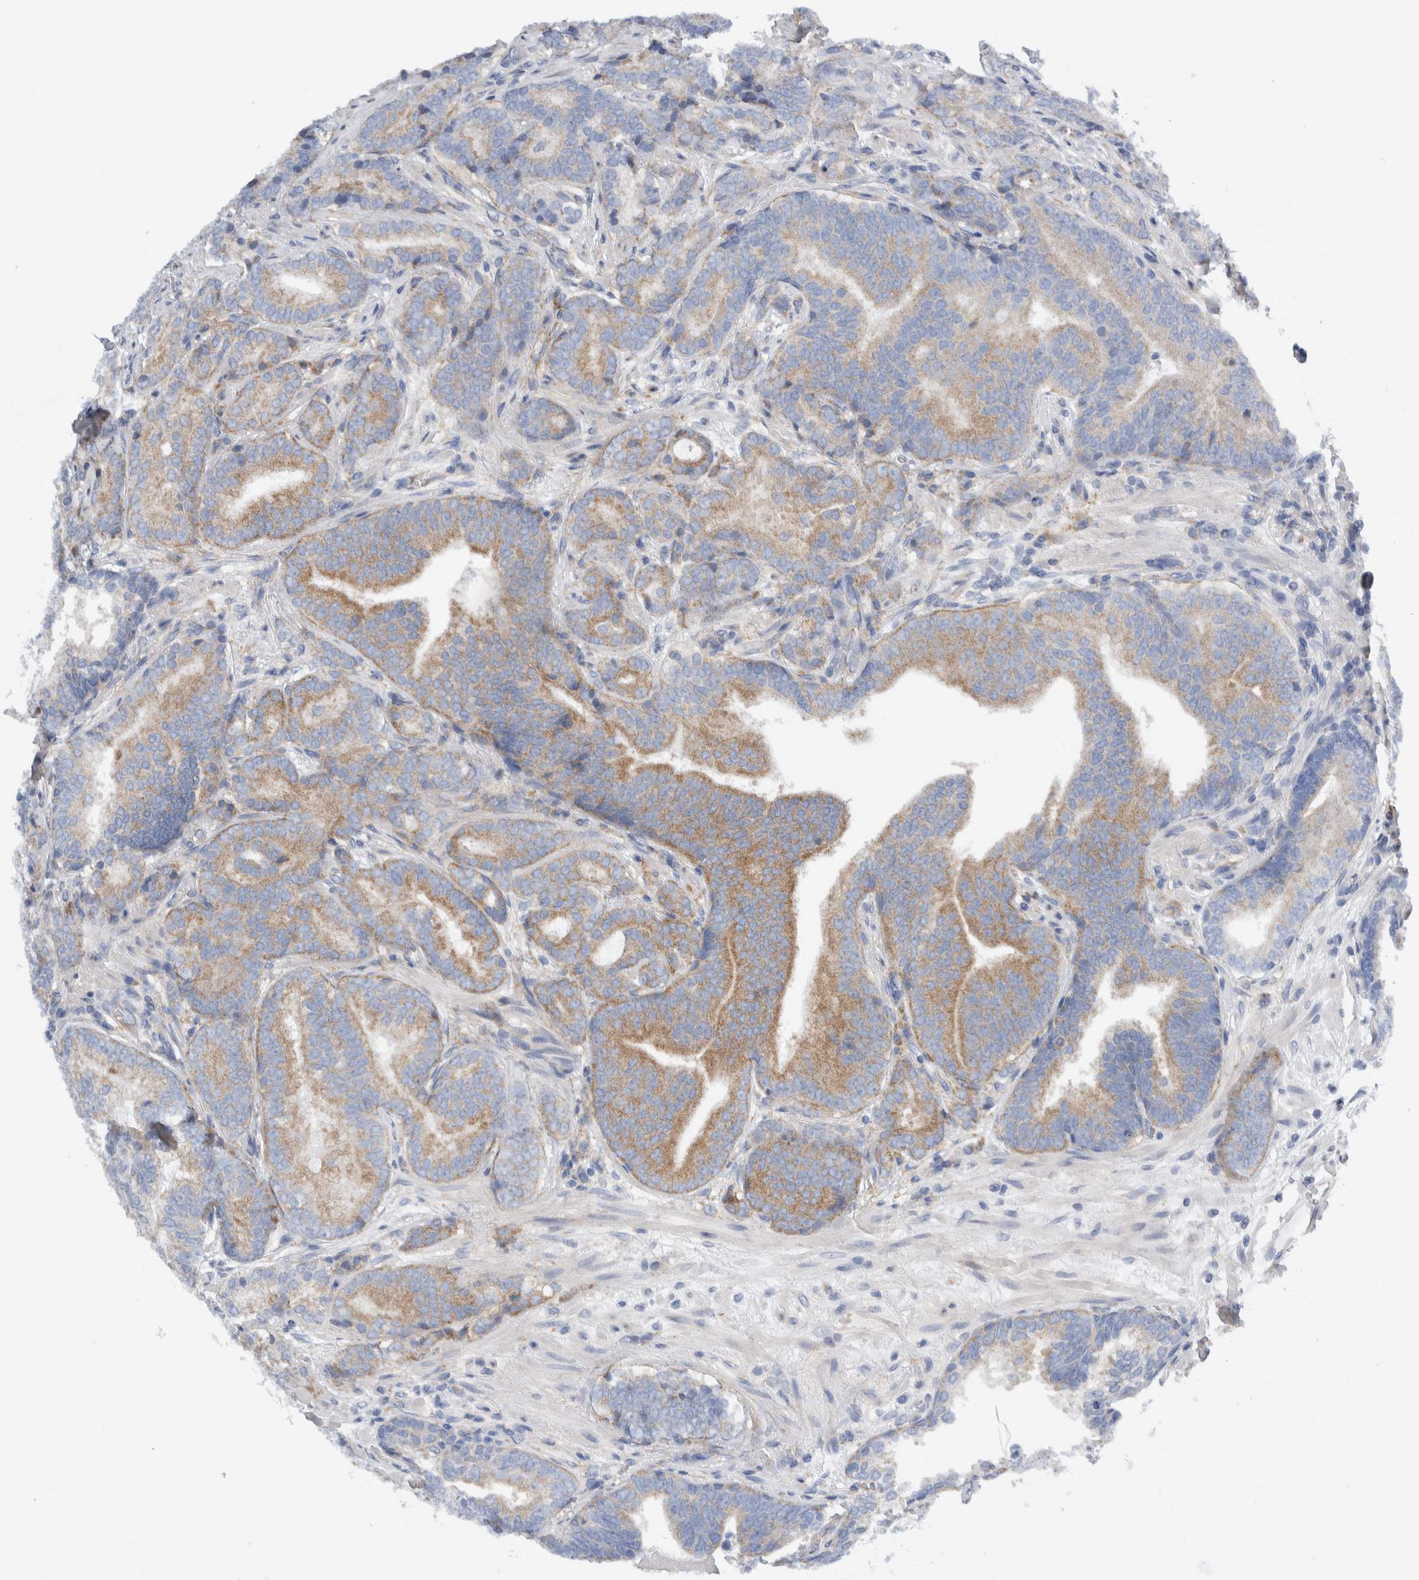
{"staining": {"intensity": "moderate", "quantity": "25%-75%", "location": "cytoplasmic/membranous"}, "tissue": "prostate cancer", "cell_type": "Tumor cells", "image_type": "cancer", "snomed": [{"axis": "morphology", "description": "Adenocarcinoma, High grade"}, {"axis": "topography", "description": "Prostate"}], "caption": "High-grade adenocarcinoma (prostate) tissue demonstrates moderate cytoplasmic/membranous expression in about 25%-75% of tumor cells, visualized by immunohistochemistry. Nuclei are stained in blue.", "gene": "RACK1", "patient": {"sex": "male", "age": 55}}